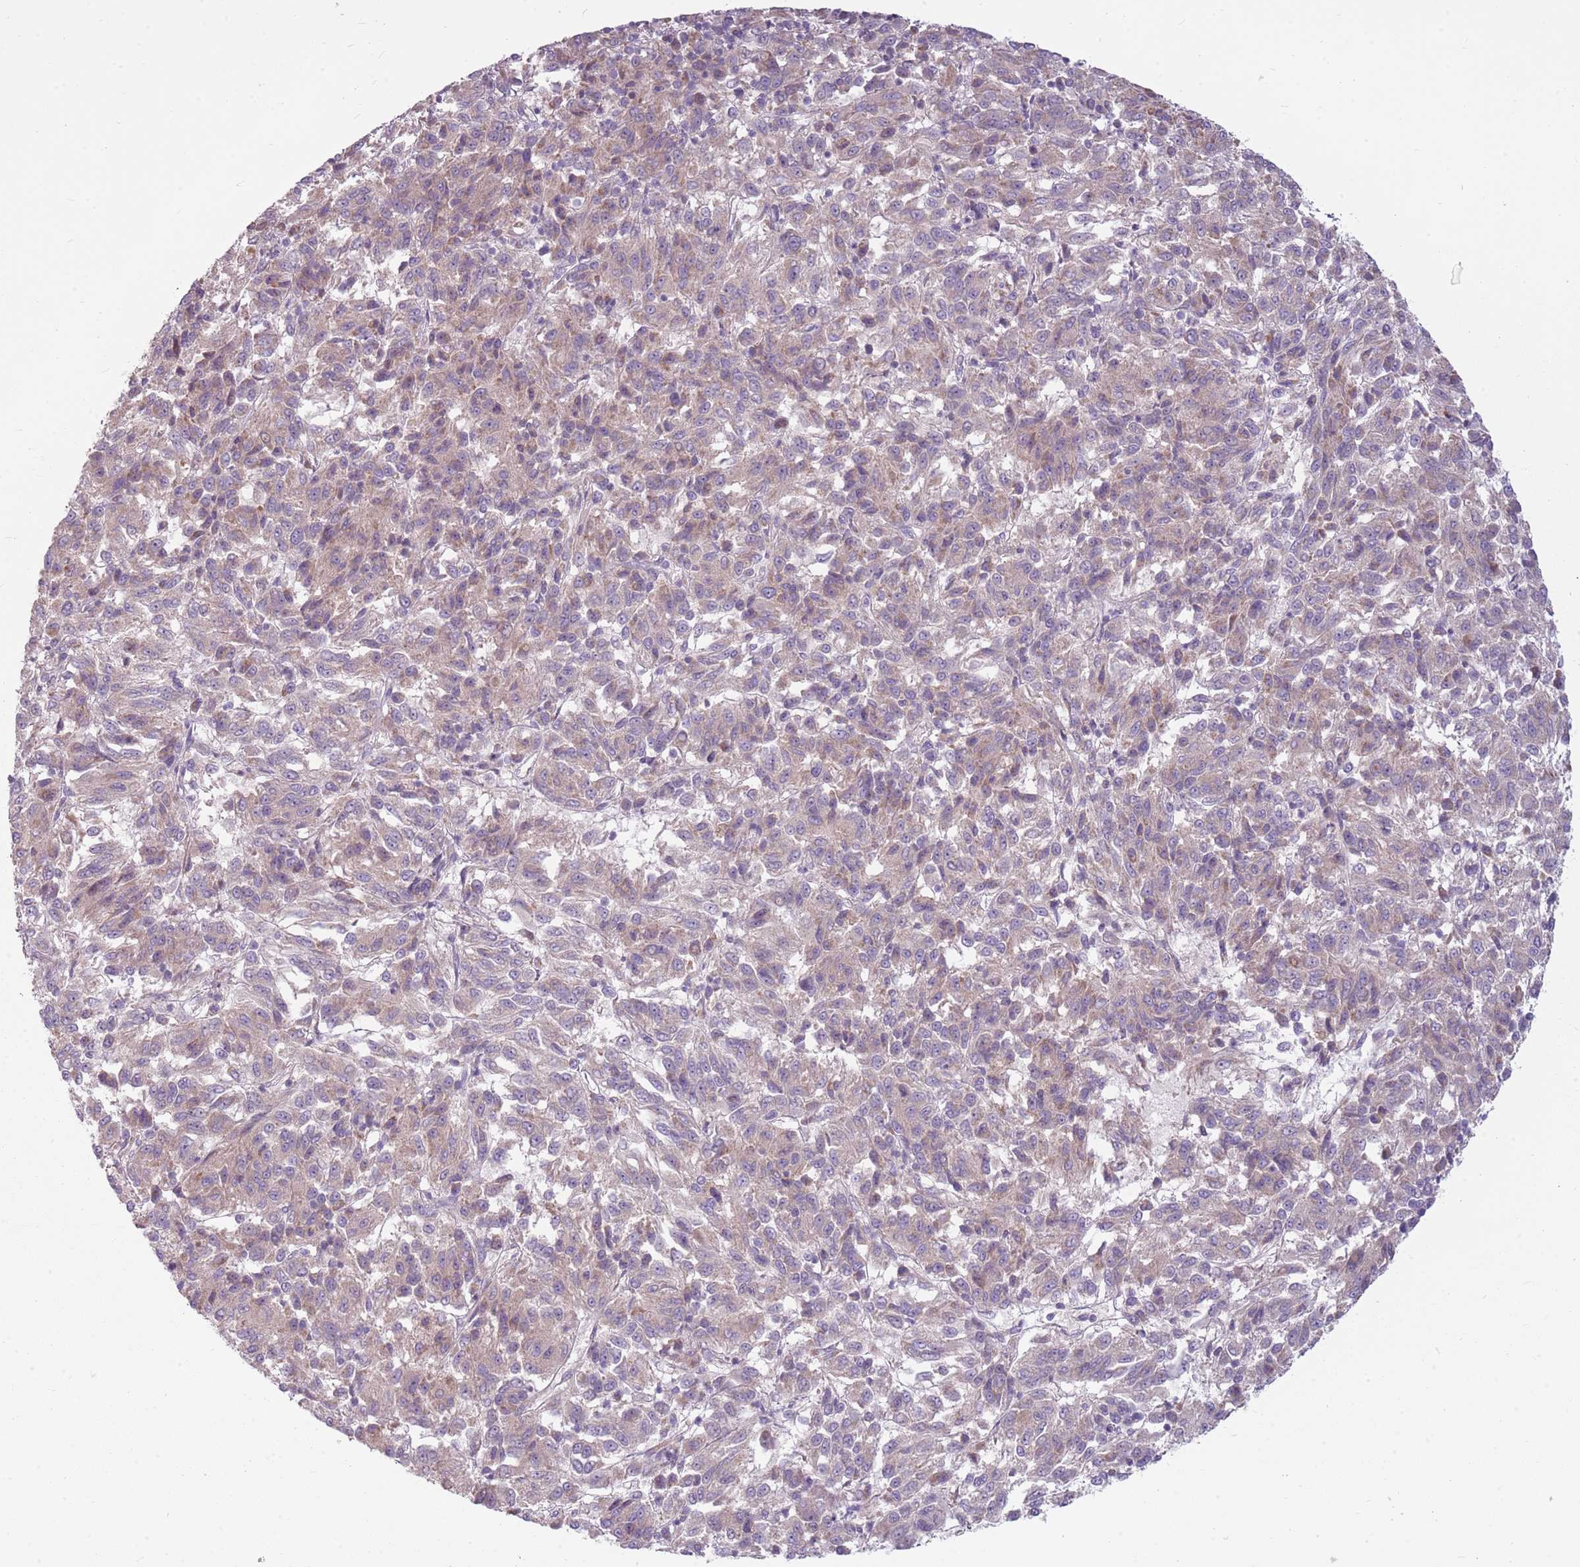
{"staining": {"intensity": "negative", "quantity": "none", "location": "none"}, "tissue": "melanoma", "cell_type": "Tumor cells", "image_type": "cancer", "snomed": [{"axis": "morphology", "description": "Malignant melanoma, Metastatic site"}, {"axis": "topography", "description": "Lung"}], "caption": "This photomicrograph is of malignant melanoma (metastatic site) stained with immunohistochemistry to label a protein in brown with the nuclei are counter-stained blue. There is no expression in tumor cells.", "gene": "HSPA14", "patient": {"sex": "male", "age": 64}}